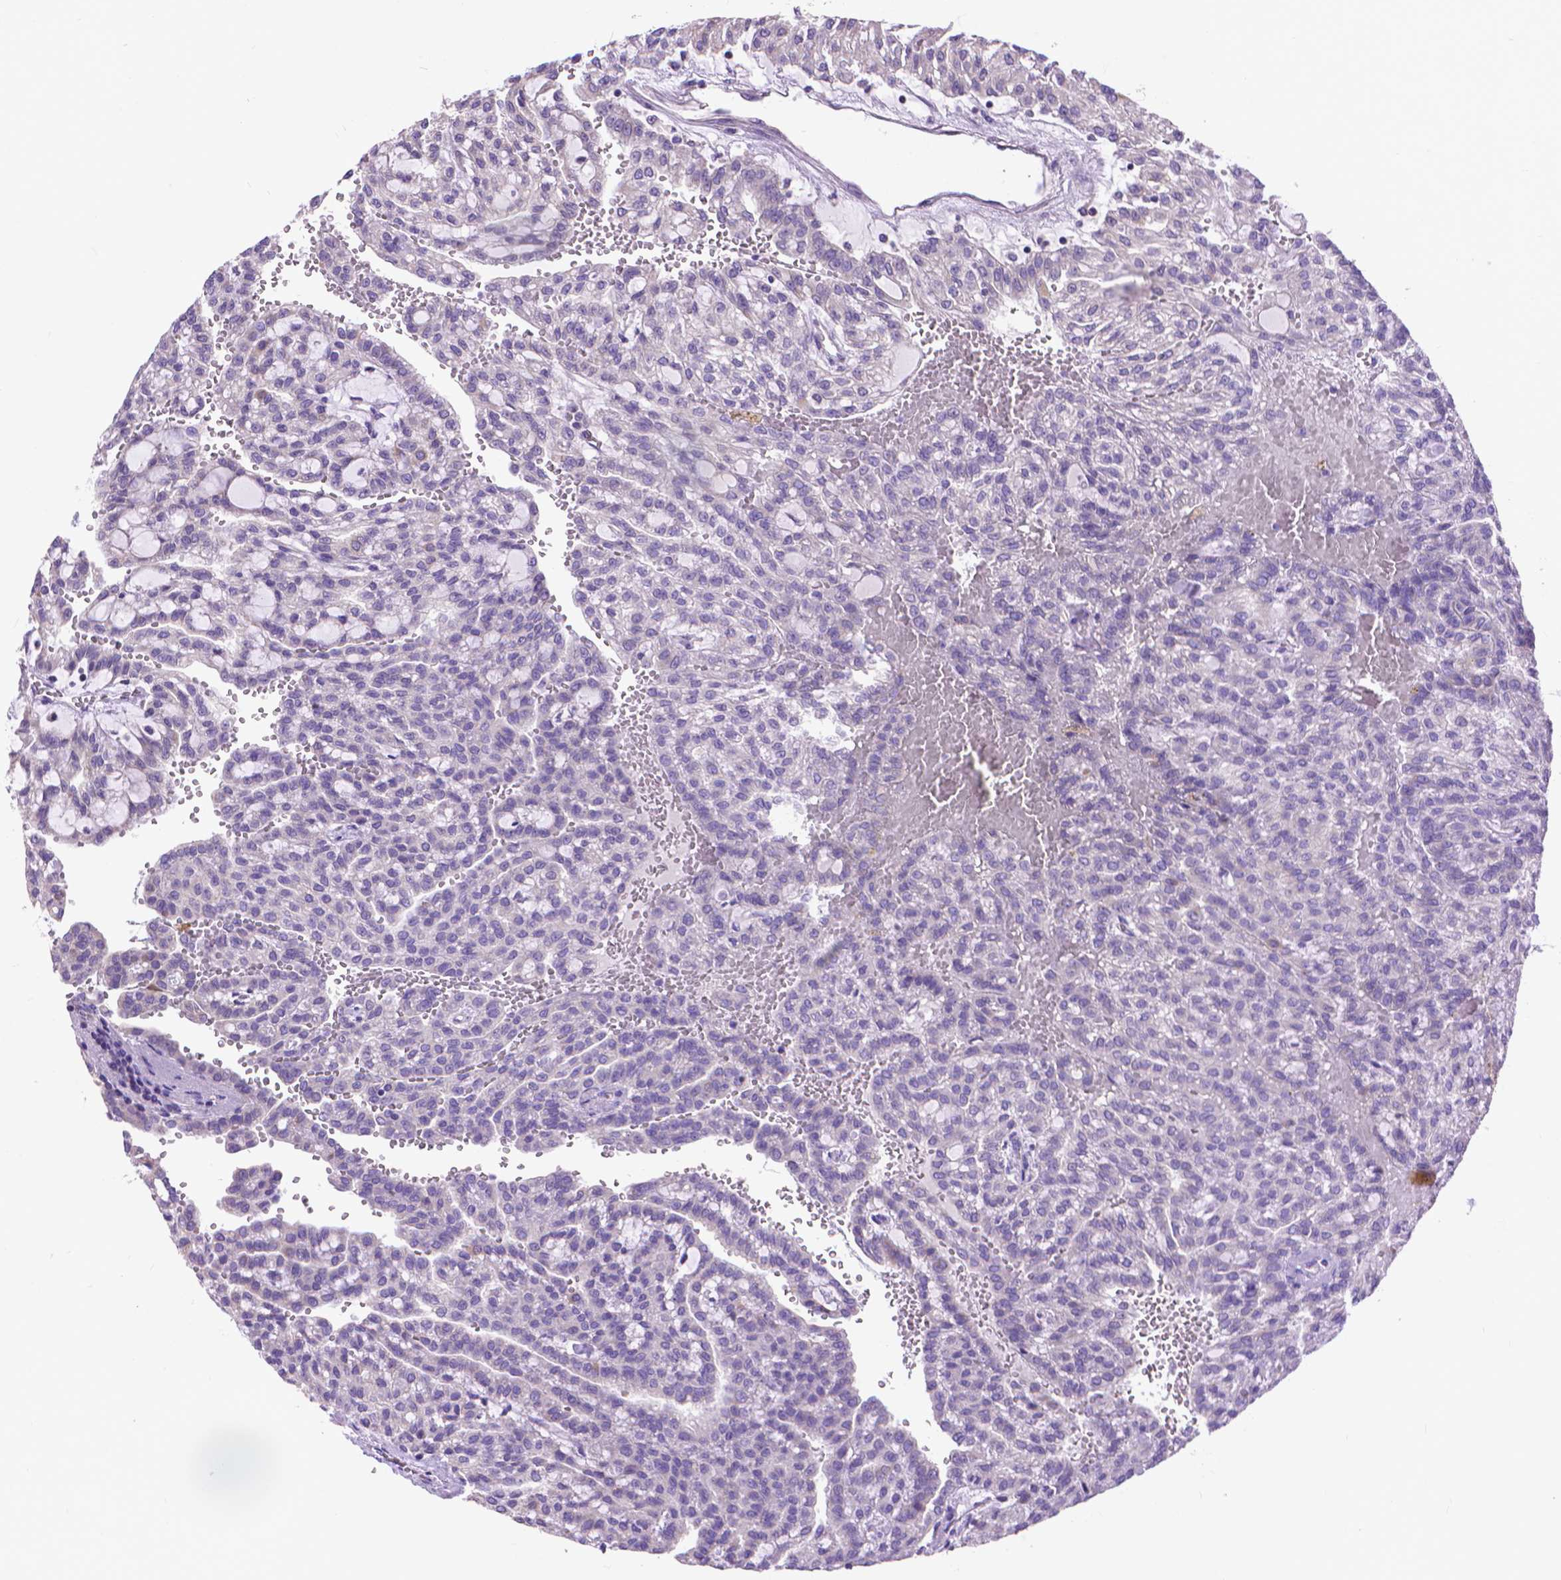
{"staining": {"intensity": "negative", "quantity": "none", "location": "none"}, "tissue": "renal cancer", "cell_type": "Tumor cells", "image_type": "cancer", "snomed": [{"axis": "morphology", "description": "Adenocarcinoma, NOS"}, {"axis": "topography", "description": "Kidney"}], "caption": "Tumor cells show no significant expression in adenocarcinoma (renal).", "gene": "SYN1", "patient": {"sex": "male", "age": 63}}